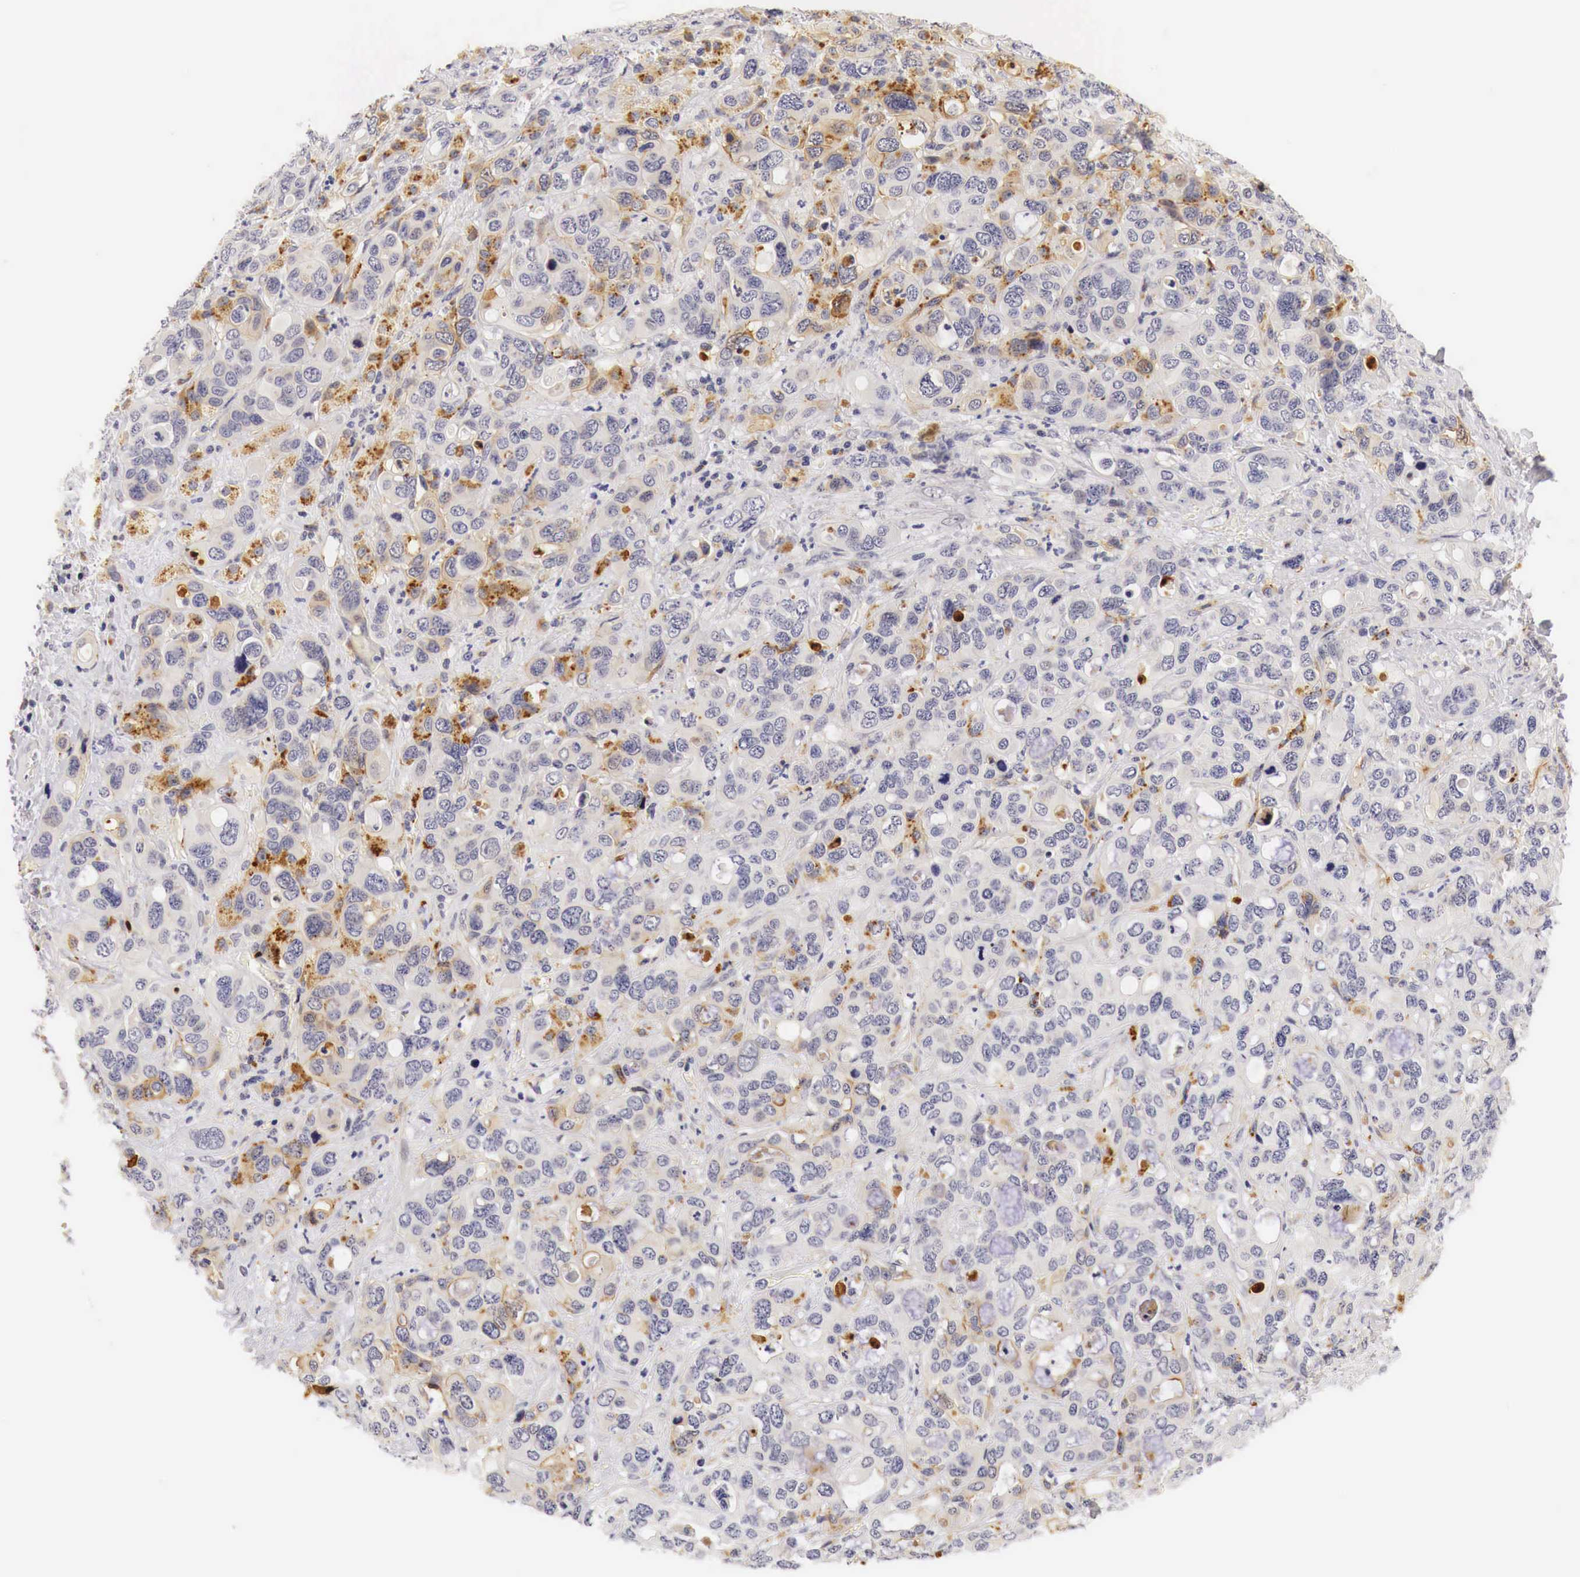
{"staining": {"intensity": "moderate", "quantity": "<25%", "location": "cytoplasmic/membranous"}, "tissue": "liver cancer", "cell_type": "Tumor cells", "image_type": "cancer", "snomed": [{"axis": "morphology", "description": "Cholangiocarcinoma"}, {"axis": "topography", "description": "Liver"}], "caption": "This image demonstrates immunohistochemistry (IHC) staining of human liver cholangiocarcinoma, with low moderate cytoplasmic/membranous staining in about <25% of tumor cells.", "gene": "CASP3", "patient": {"sex": "female", "age": 79}}